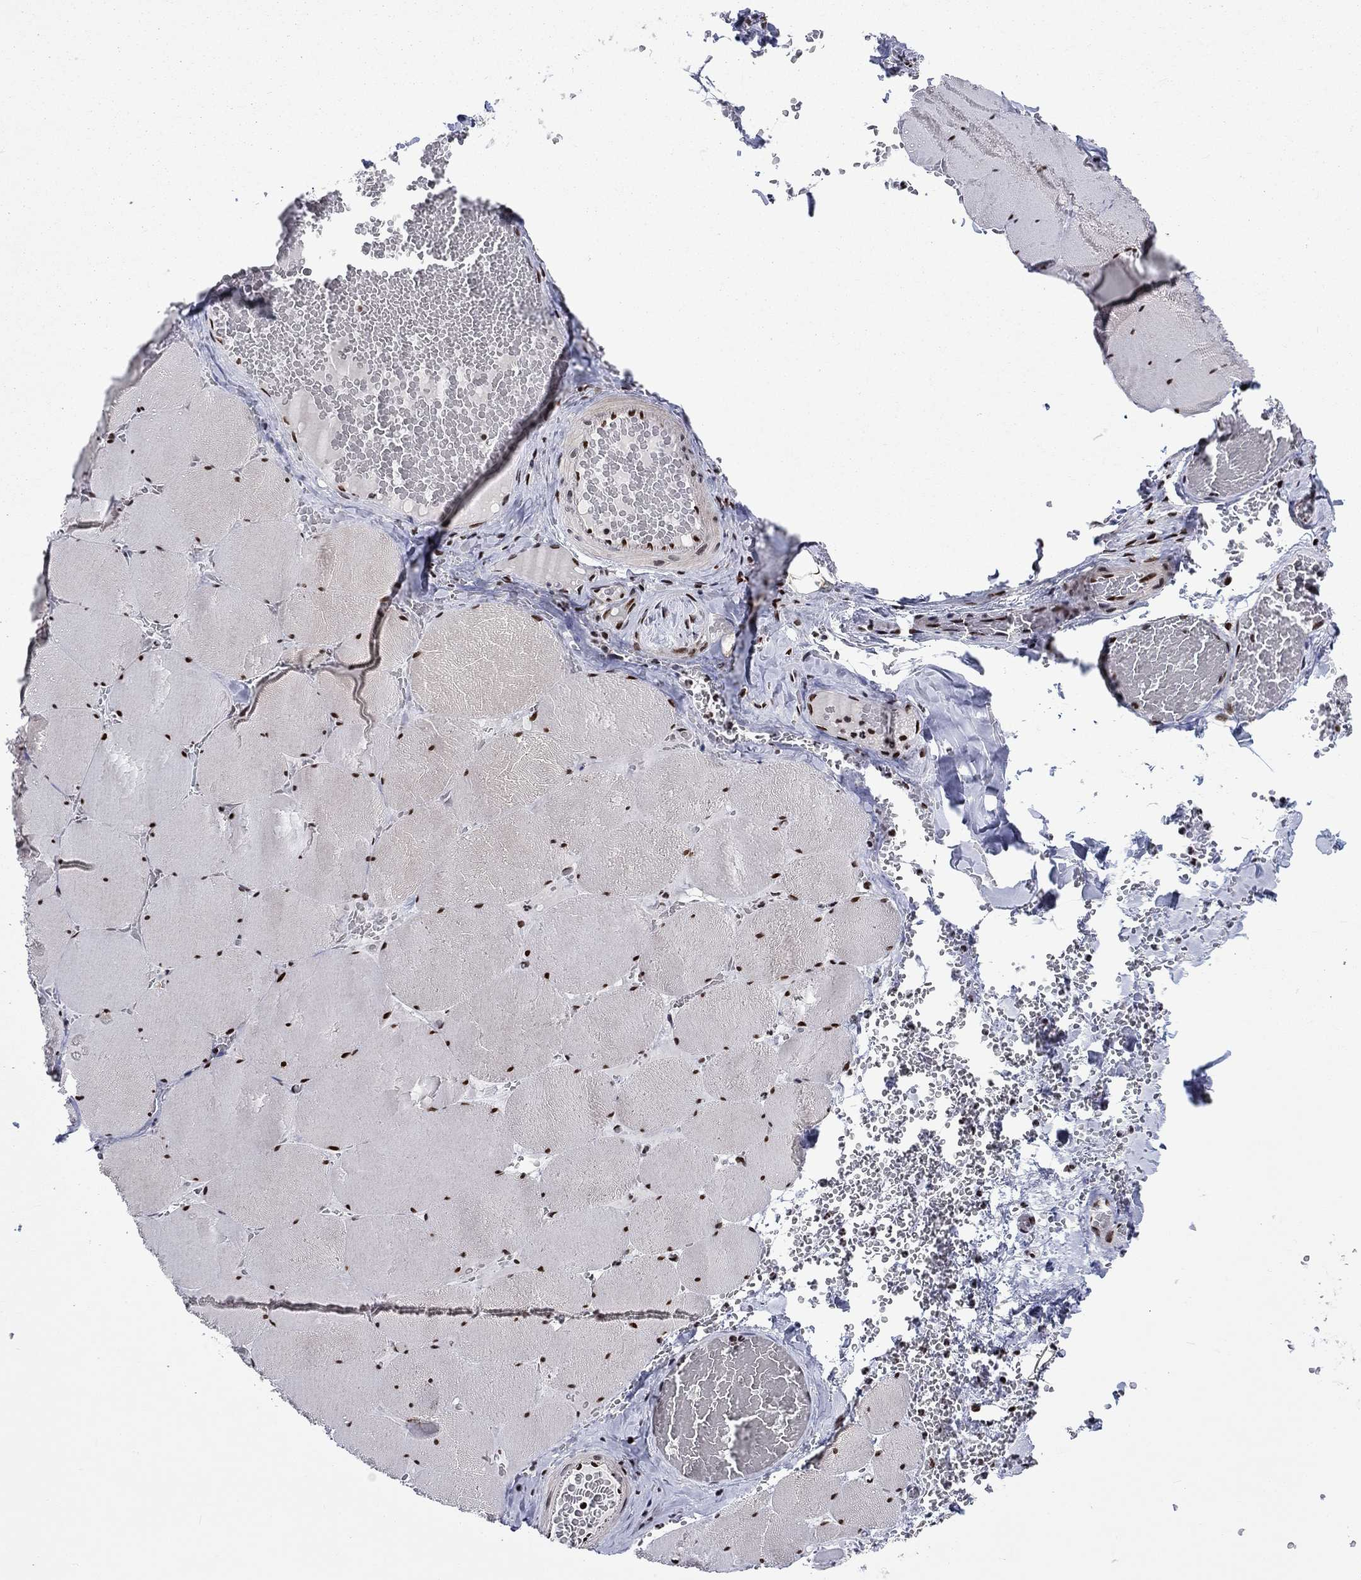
{"staining": {"intensity": "strong", "quantity": ">75%", "location": "nuclear"}, "tissue": "skeletal muscle", "cell_type": "Myocytes", "image_type": "normal", "snomed": [{"axis": "morphology", "description": "Normal tissue, NOS"}, {"axis": "morphology", "description": "Malignant melanoma, Metastatic site"}, {"axis": "topography", "description": "Skeletal muscle"}], "caption": "DAB immunohistochemical staining of benign human skeletal muscle displays strong nuclear protein expression in about >75% of myocytes. (DAB IHC with brightfield microscopy, high magnification).", "gene": "RPRD1B", "patient": {"sex": "male", "age": 50}}